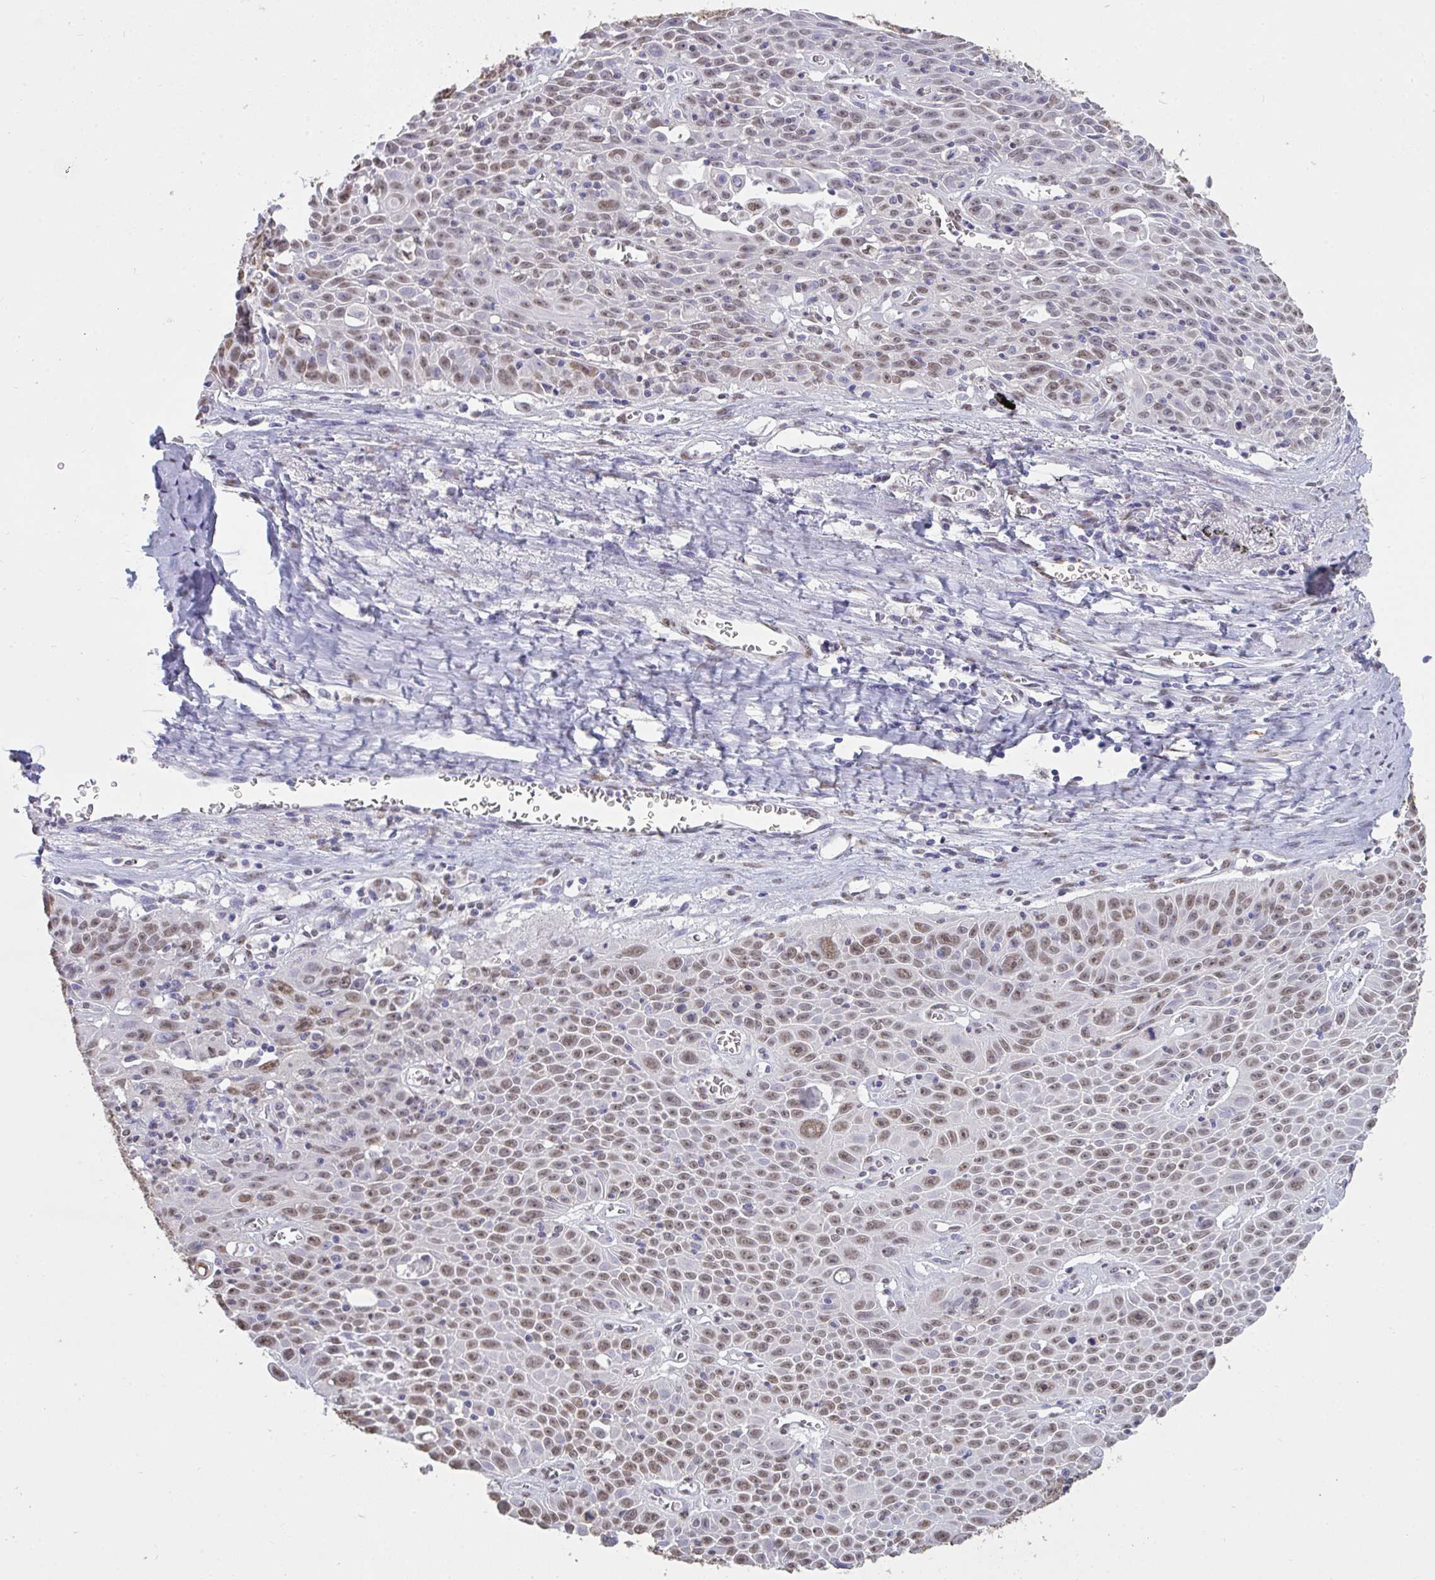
{"staining": {"intensity": "moderate", "quantity": ">75%", "location": "nuclear"}, "tissue": "lung cancer", "cell_type": "Tumor cells", "image_type": "cancer", "snomed": [{"axis": "morphology", "description": "Squamous cell carcinoma, NOS"}, {"axis": "morphology", "description": "Squamous cell carcinoma, metastatic, NOS"}, {"axis": "topography", "description": "Lymph node"}, {"axis": "topography", "description": "Lung"}], "caption": "Moderate nuclear staining is appreciated in approximately >75% of tumor cells in squamous cell carcinoma (lung). The protein of interest is stained brown, and the nuclei are stained in blue (DAB IHC with brightfield microscopy, high magnification).", "gene": "SEMA6B", "patient": {"sex": "female", "age": 62}}